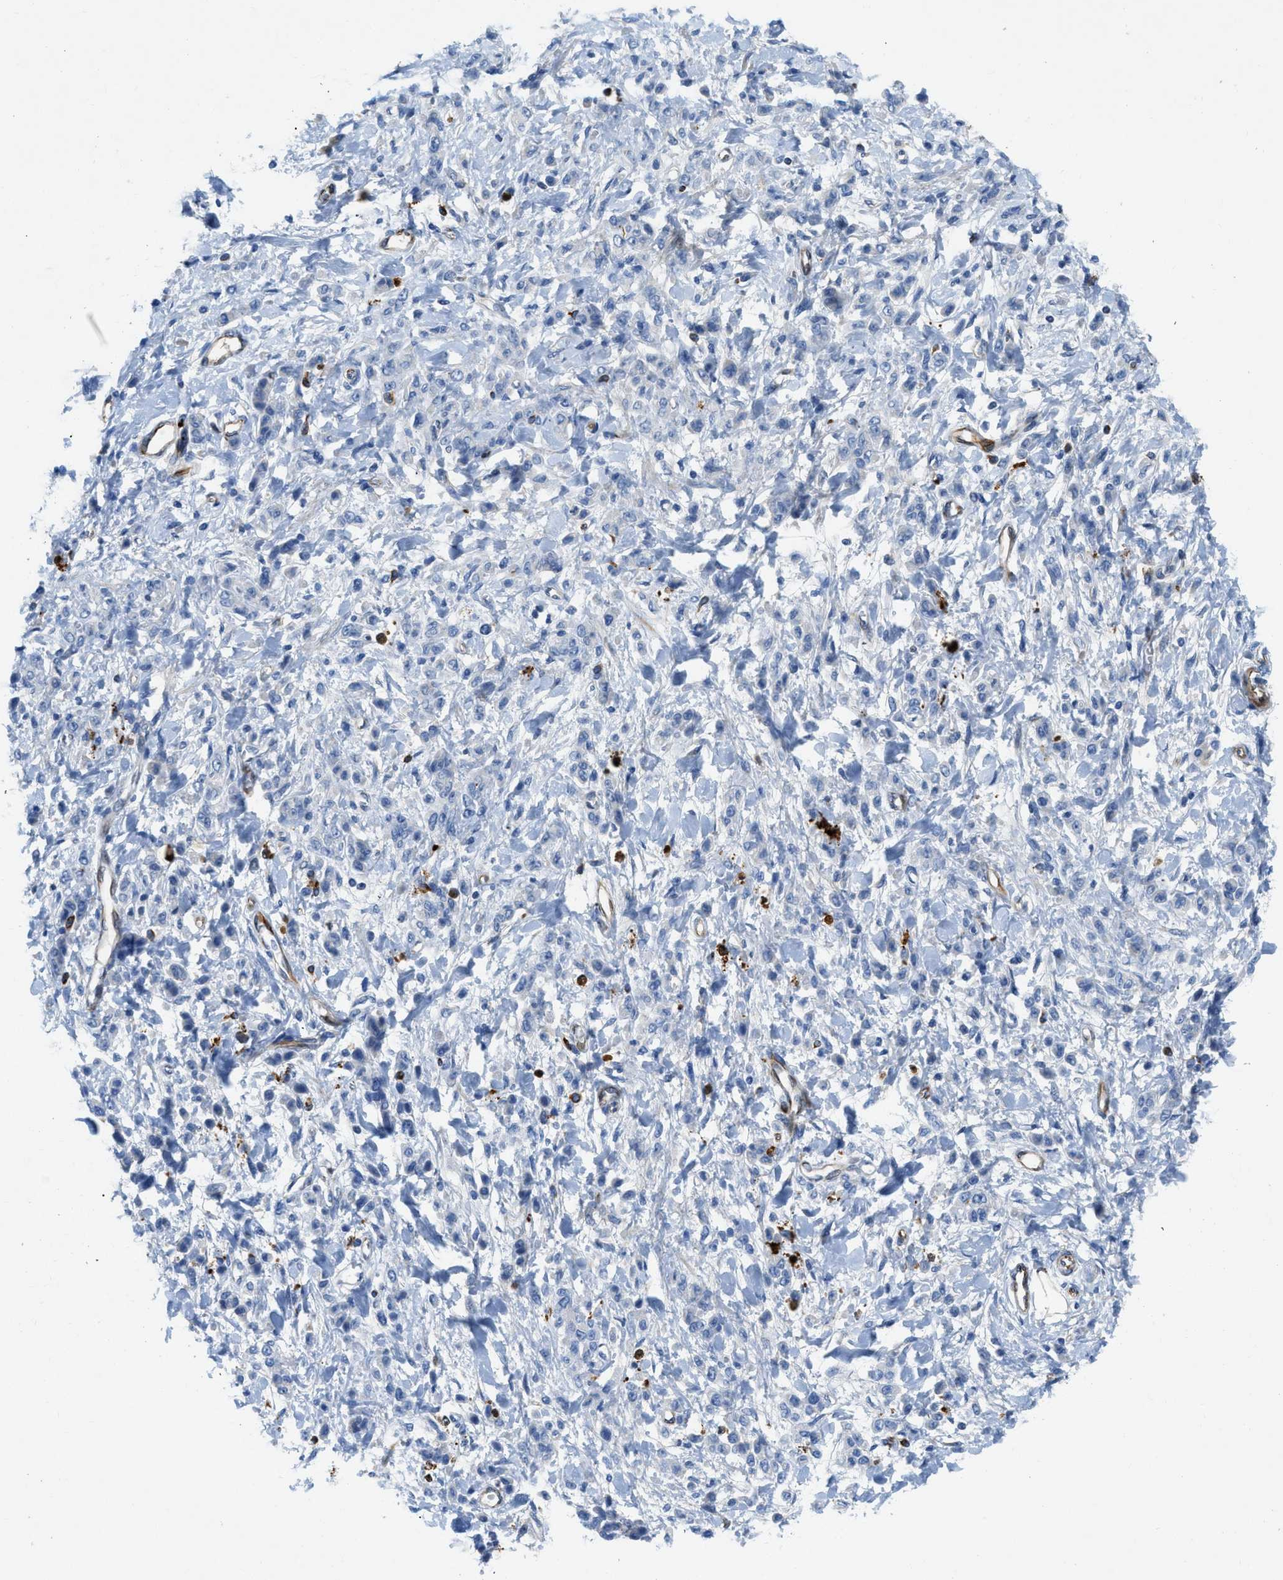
{"staining": {"intensity": "negative", "quantity": "none", "location": "none"}, "tissue": "stomach cancer", "cell_type": "Tumor cells", "image_type": "cancer", "snomed": [{"axis": "morphology", "description": "Normal tissue, NOS"}, {"axis": "morphology", "description": "Adenocarcinoma, NOS"}, {"axis": "topography", "description": "Stomach"}], "caption": "The micrograph exhibits no significant staining in tumor cells of stomach cancer.", "gene": "XCR1", "patient": {"sex": "male", "age": 82}}